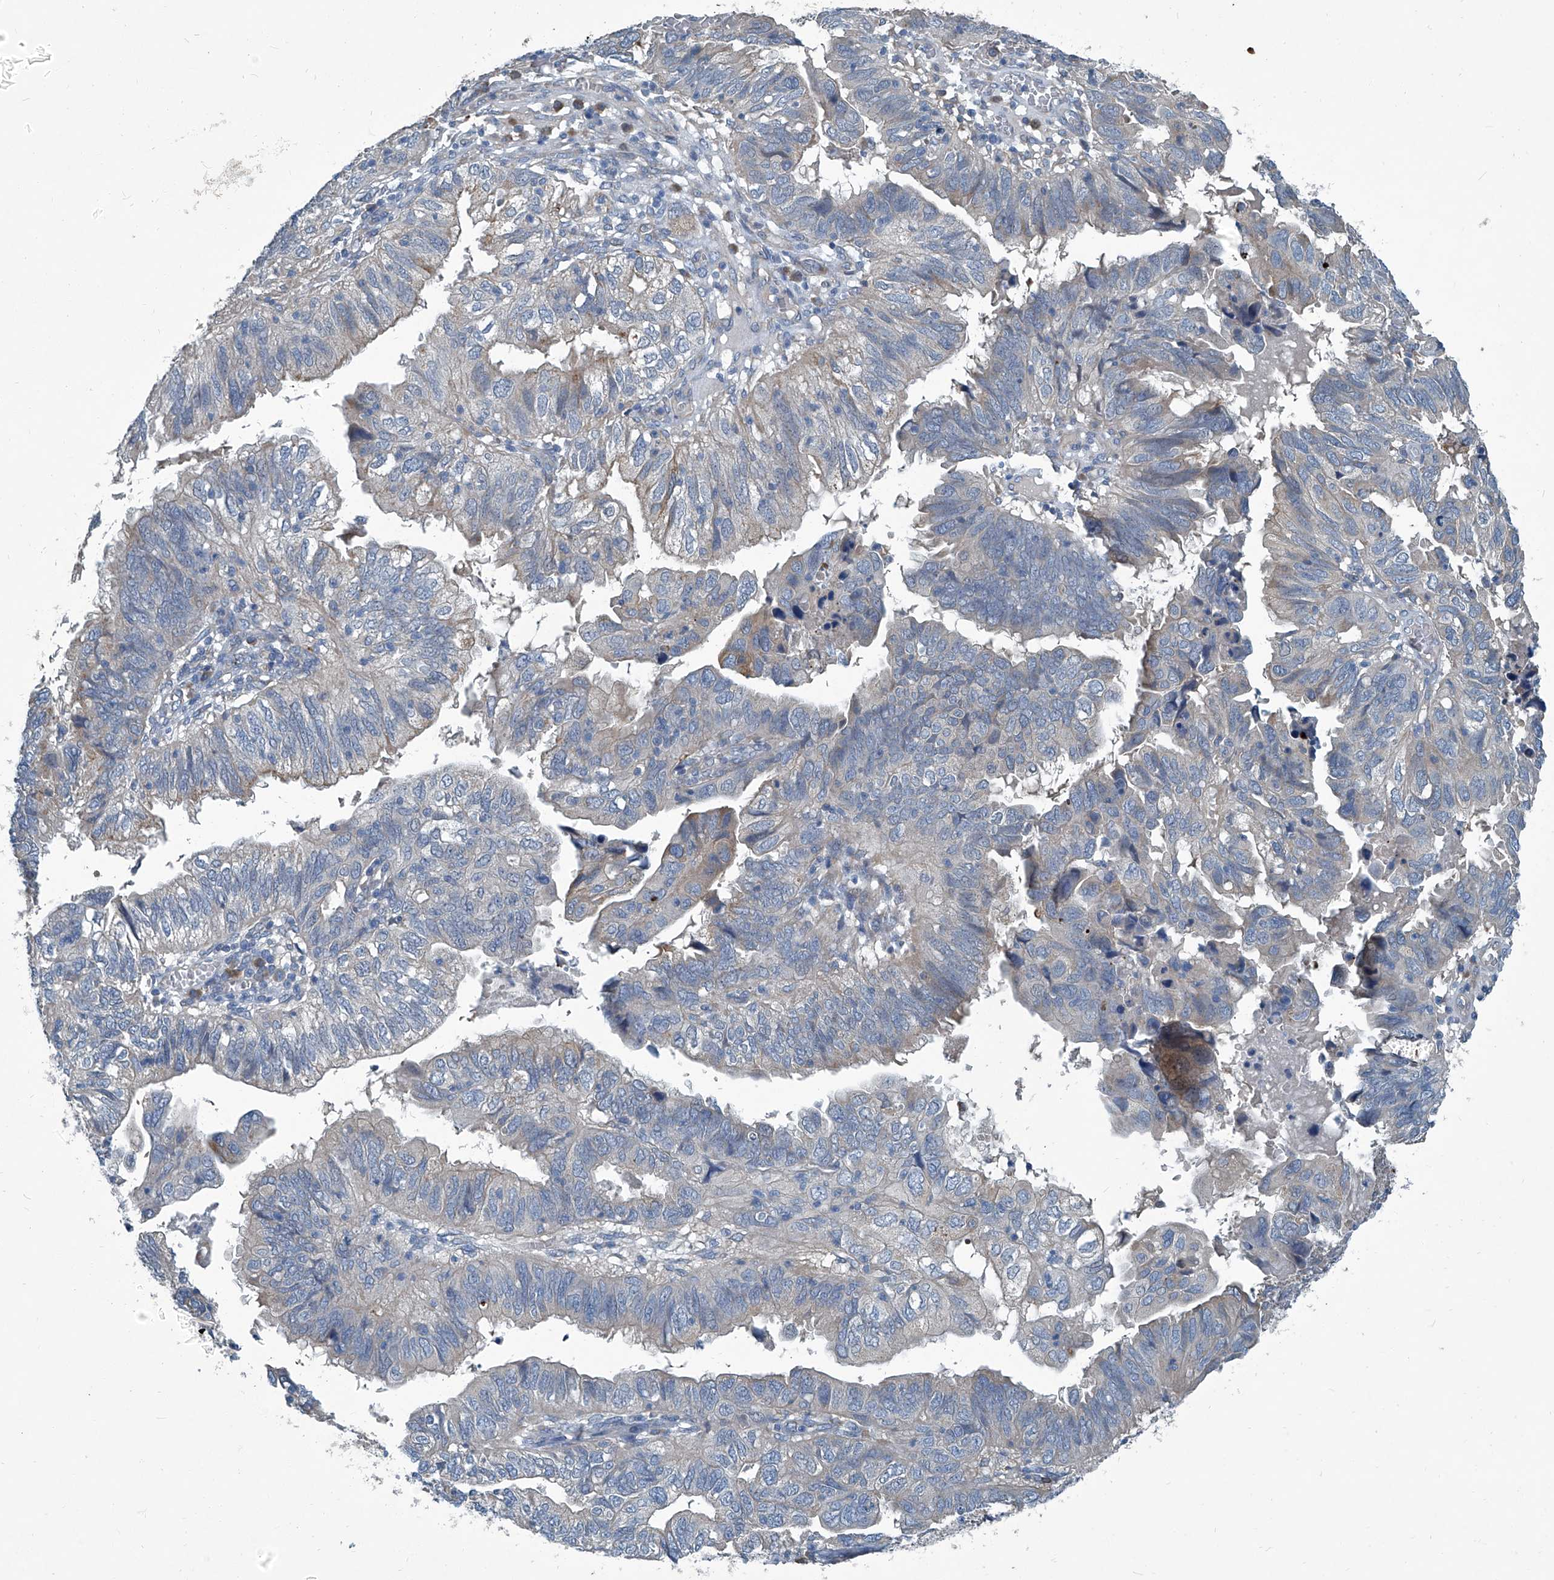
{"staining": {"intensity": "moderate", "quantity": "25%-75%", "location": "cytoplasmic/membranous"}, "tissue": "endometrial cancer", "cell_type": "Tumor cells", "image_type": "cancer", "snomed": [{"axis": "morphology", "description": "Adenocarcinoma, NOS"}, {"axis": "topography", "description": "Uterus"}], "caption": "Endometrial cancer stained with DAB IHC reveals medium levels of moderate cytoplasmic/membranous positivity in approximately 25%-75% of tumor cells.", "gene": "SLC26A11", "patient": {"sex": "female", "age": 77}}